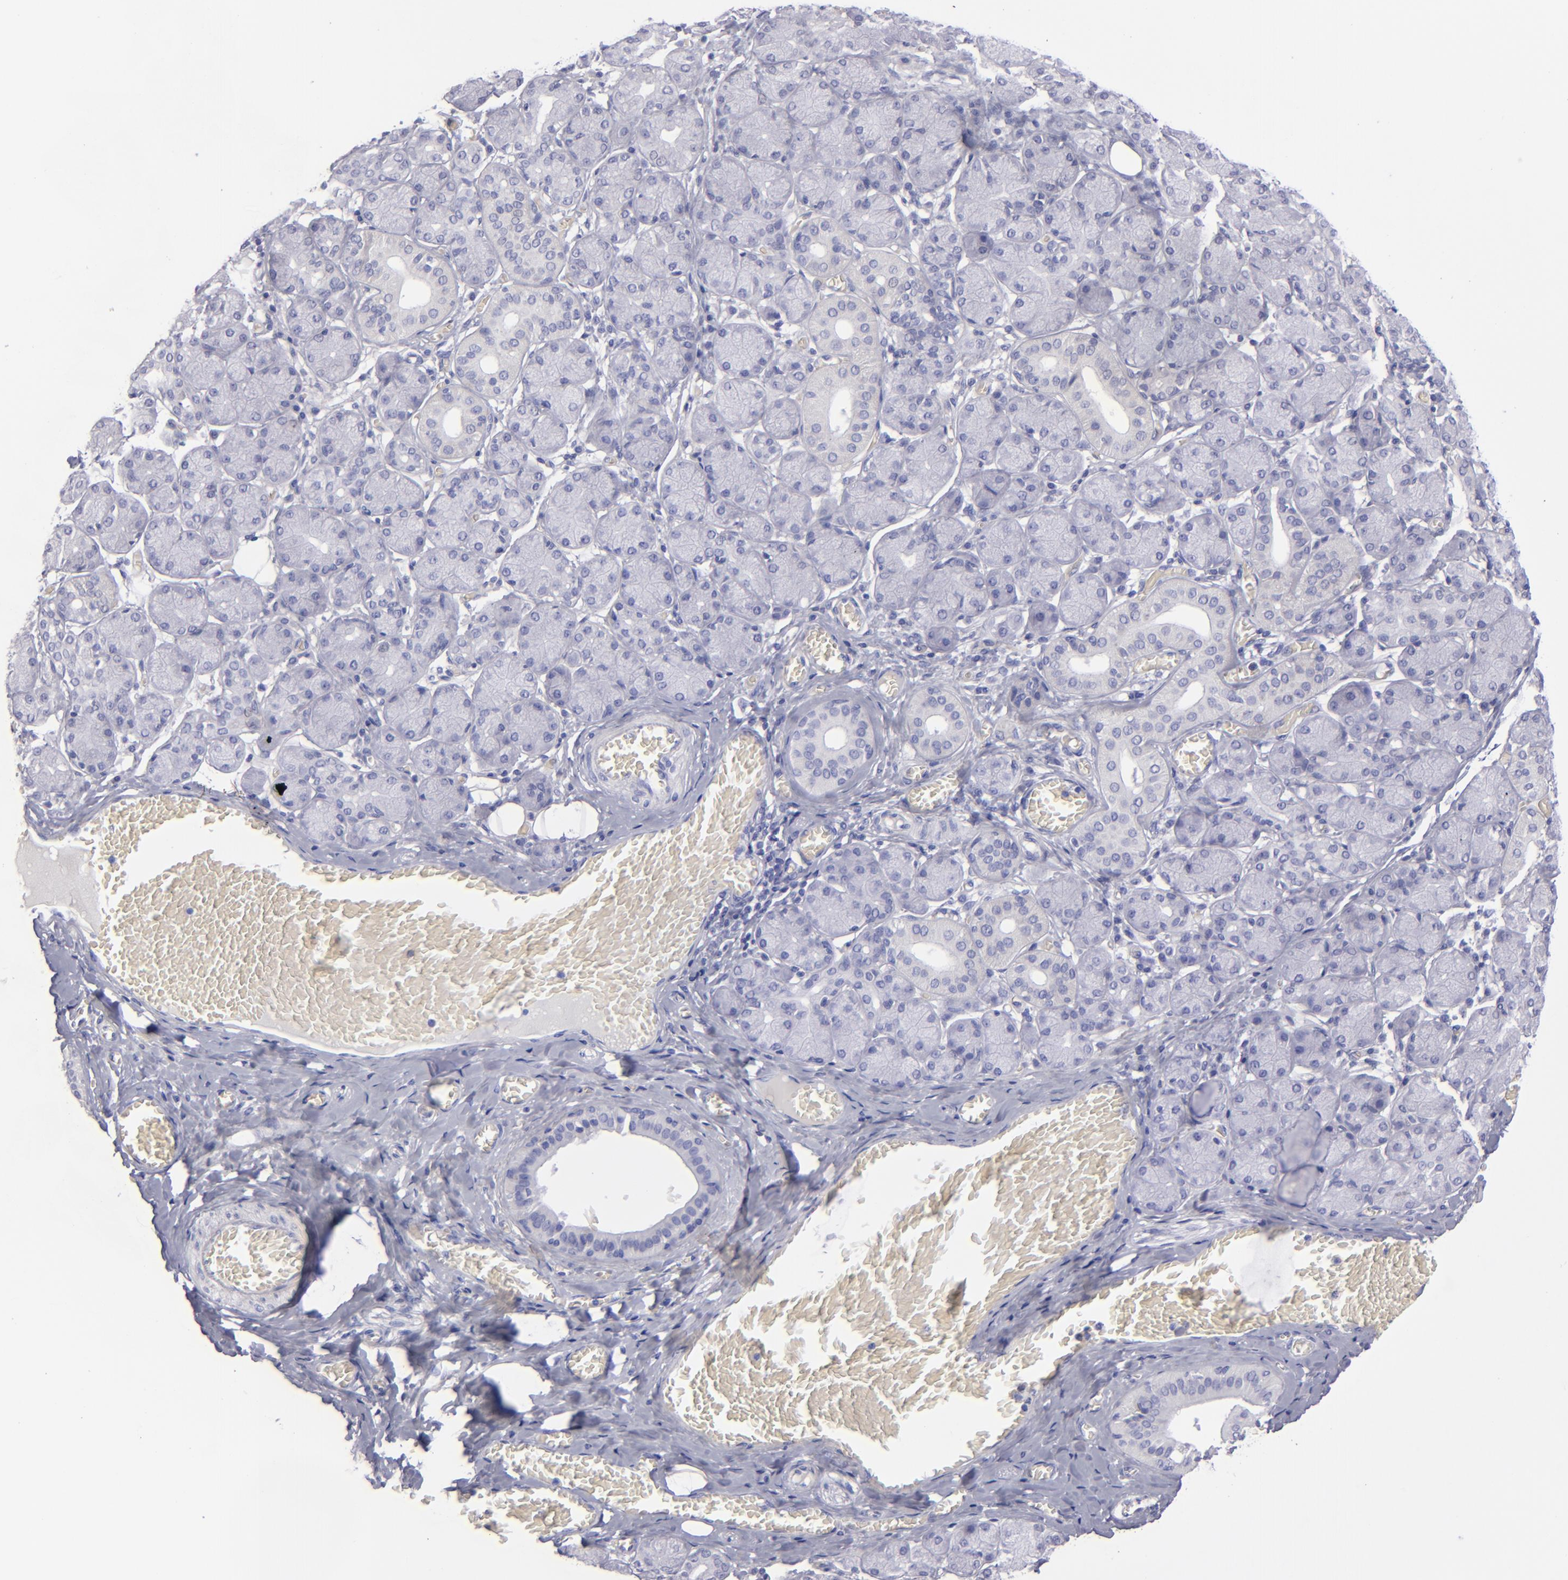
{"staining": {"intensity": "negative", "quantity": "none", "location": "none"}, "tissue": "salivary gland", "cell_type": "Glandular cells", "image_type": "normal", "snomed": [{"axis": "morphology", "description": "Normal tissue, NOS"}, {"axis": "topography", "description": "Salivary gland"}], "caption": "The micrograph exhibits no significant expression in glandular cells of salivary gland. Nuclei are stained in blue.", "gene": "CD22", "patient": {"sex": "female", "age": 24}}